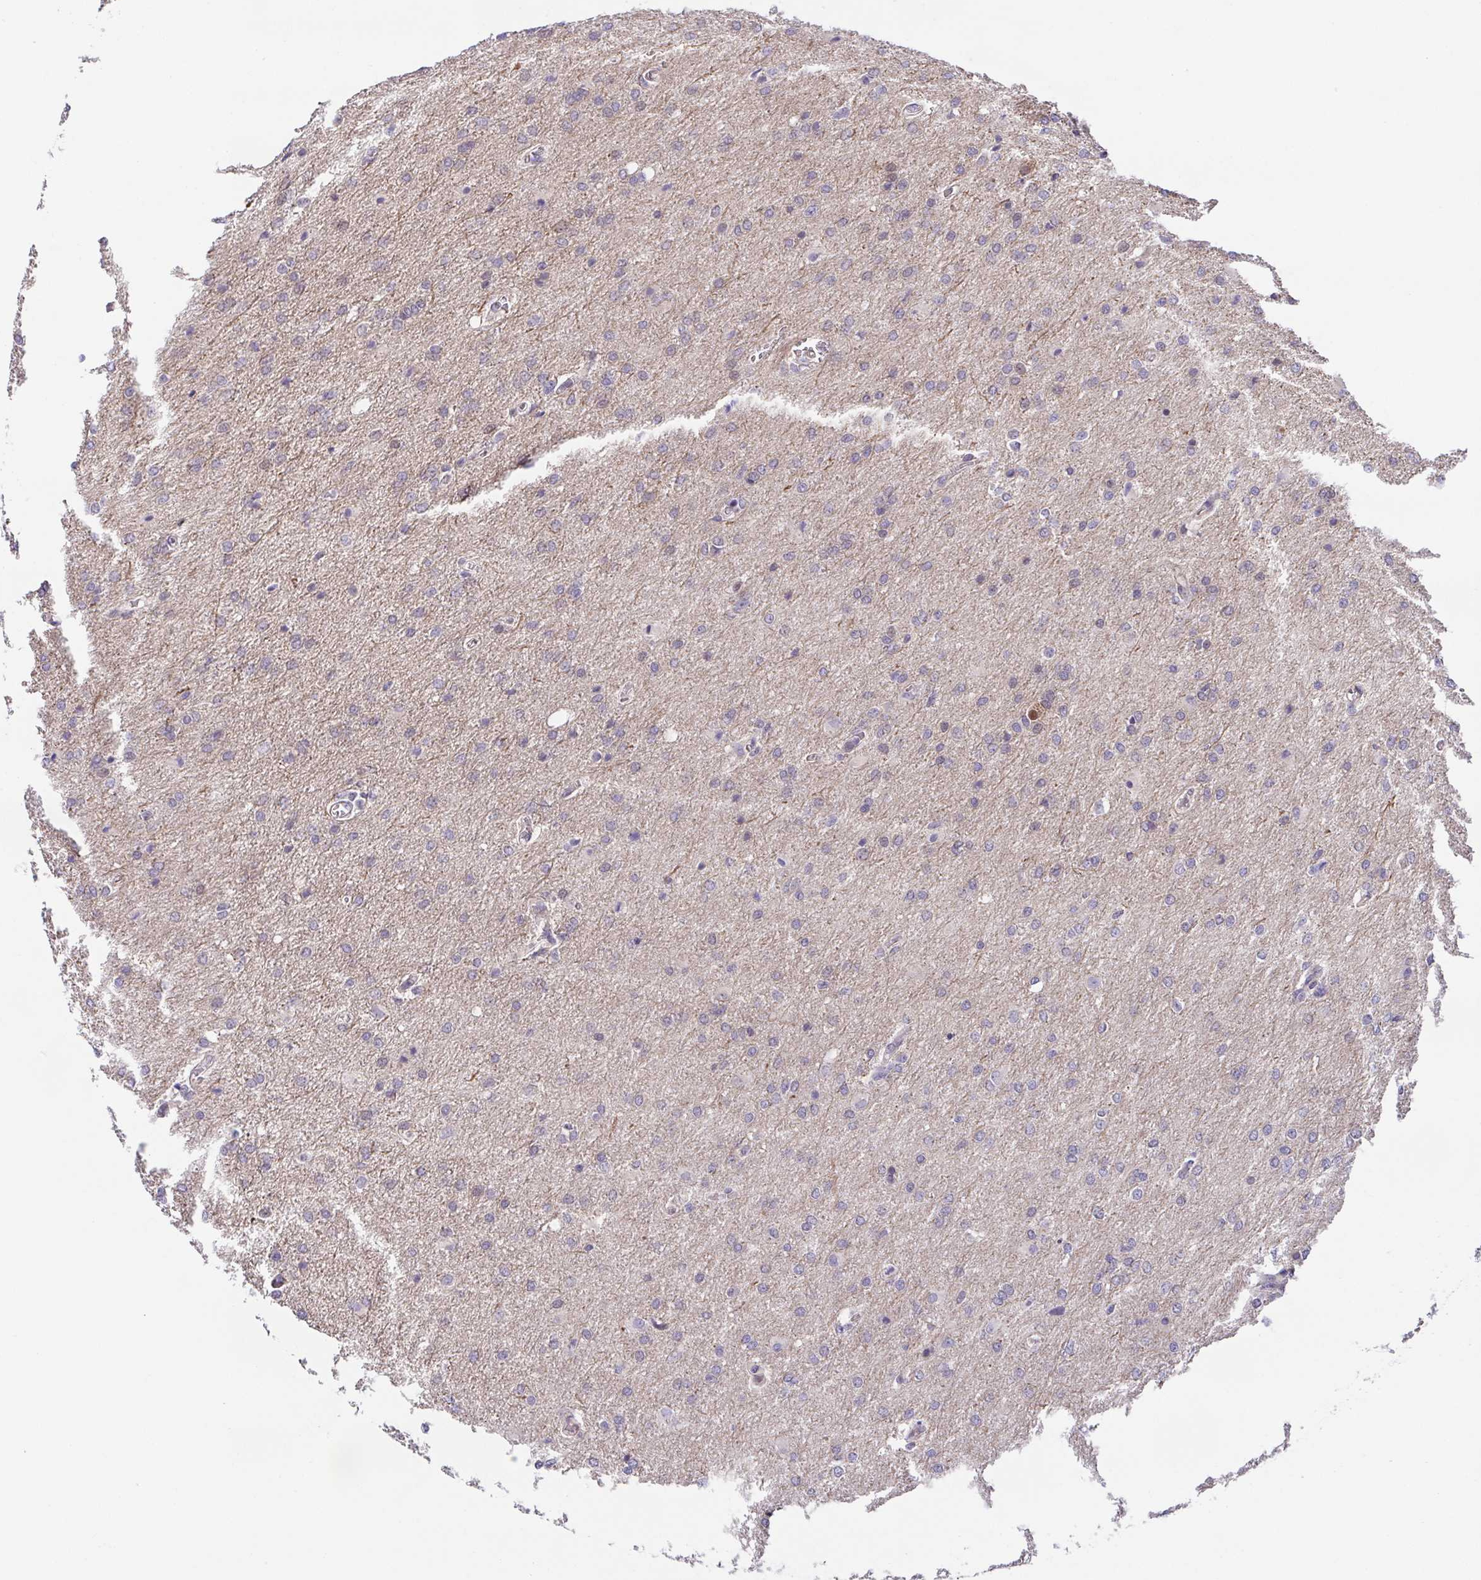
{"staining": {"intensity": "negative", "quantity": "none", "location": "none"}, "tissue": "glioma", "cell_type": "Tumor cells", "image_type": "cancer", "snomed": [{"axis": "morphology", "description": "Glioma, malignant, High grade"}, {"axis": "topography", "description": "Brain"}], "caption": "The IHC histopathology image has no significant staining in tumor cells of malignant glioma (high-grade) tissue.", "gene": "PREPL", "patient": {"sex": "male", "age": 68}}